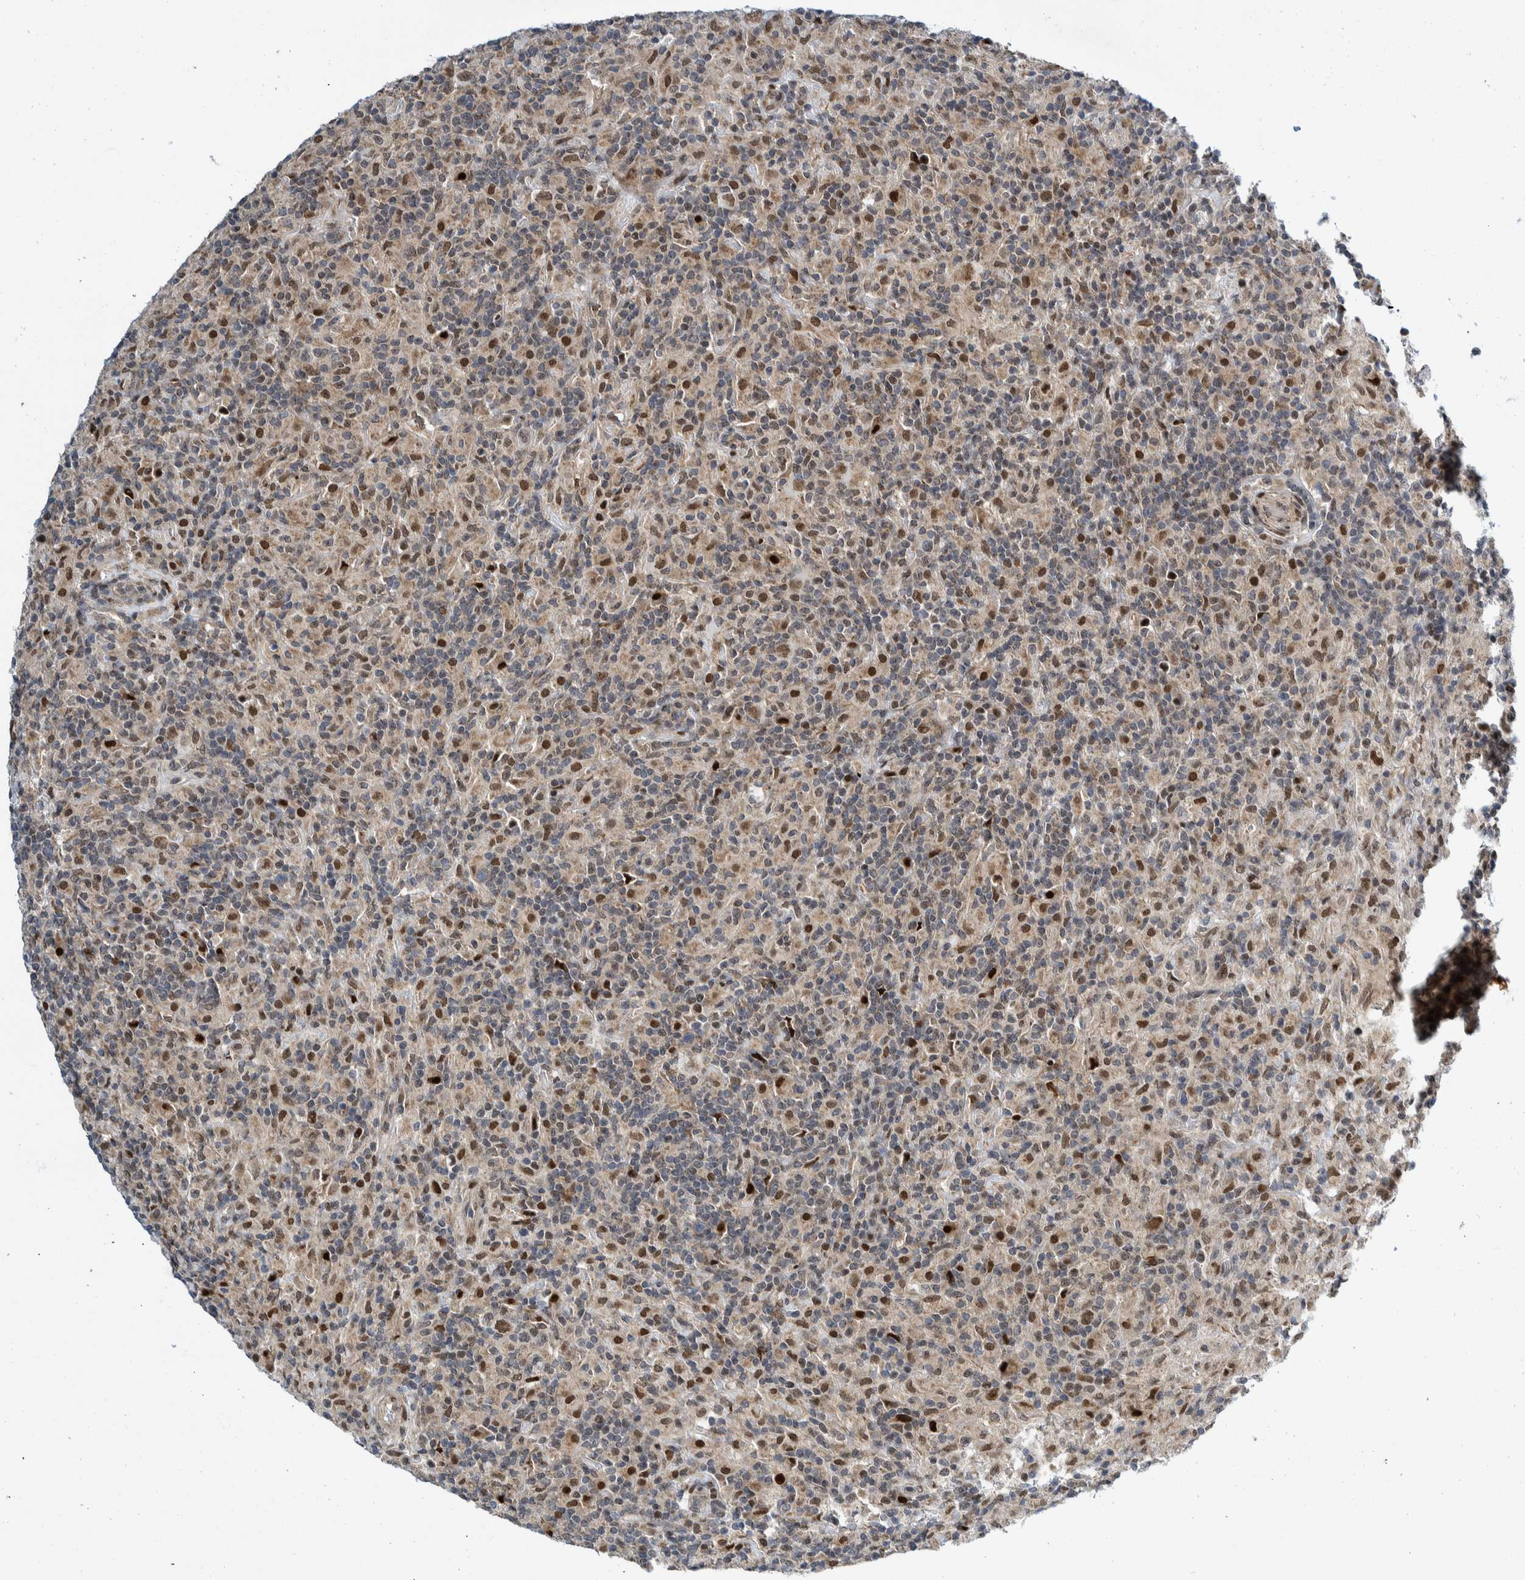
{"staining": {"intensity": "moderate", "quantity": ">75%", "location": "nuclear"}, "tissue": "lymphoma", "cell_type": "Tumor cells", "image_type": "cancer", "snomed": [{"axis": "morphology", "description": "Hodgkin's disease, NOS"}, {"axis": "topography", "description": "Lymph node"}], "caption": "Moderate nuclear staining for a protein is identified in about >75% of tumor cells of Hodgkin's disease using IHC.", "gene": "CCDC57", "patient": {"sex": "male", "age": 70}}